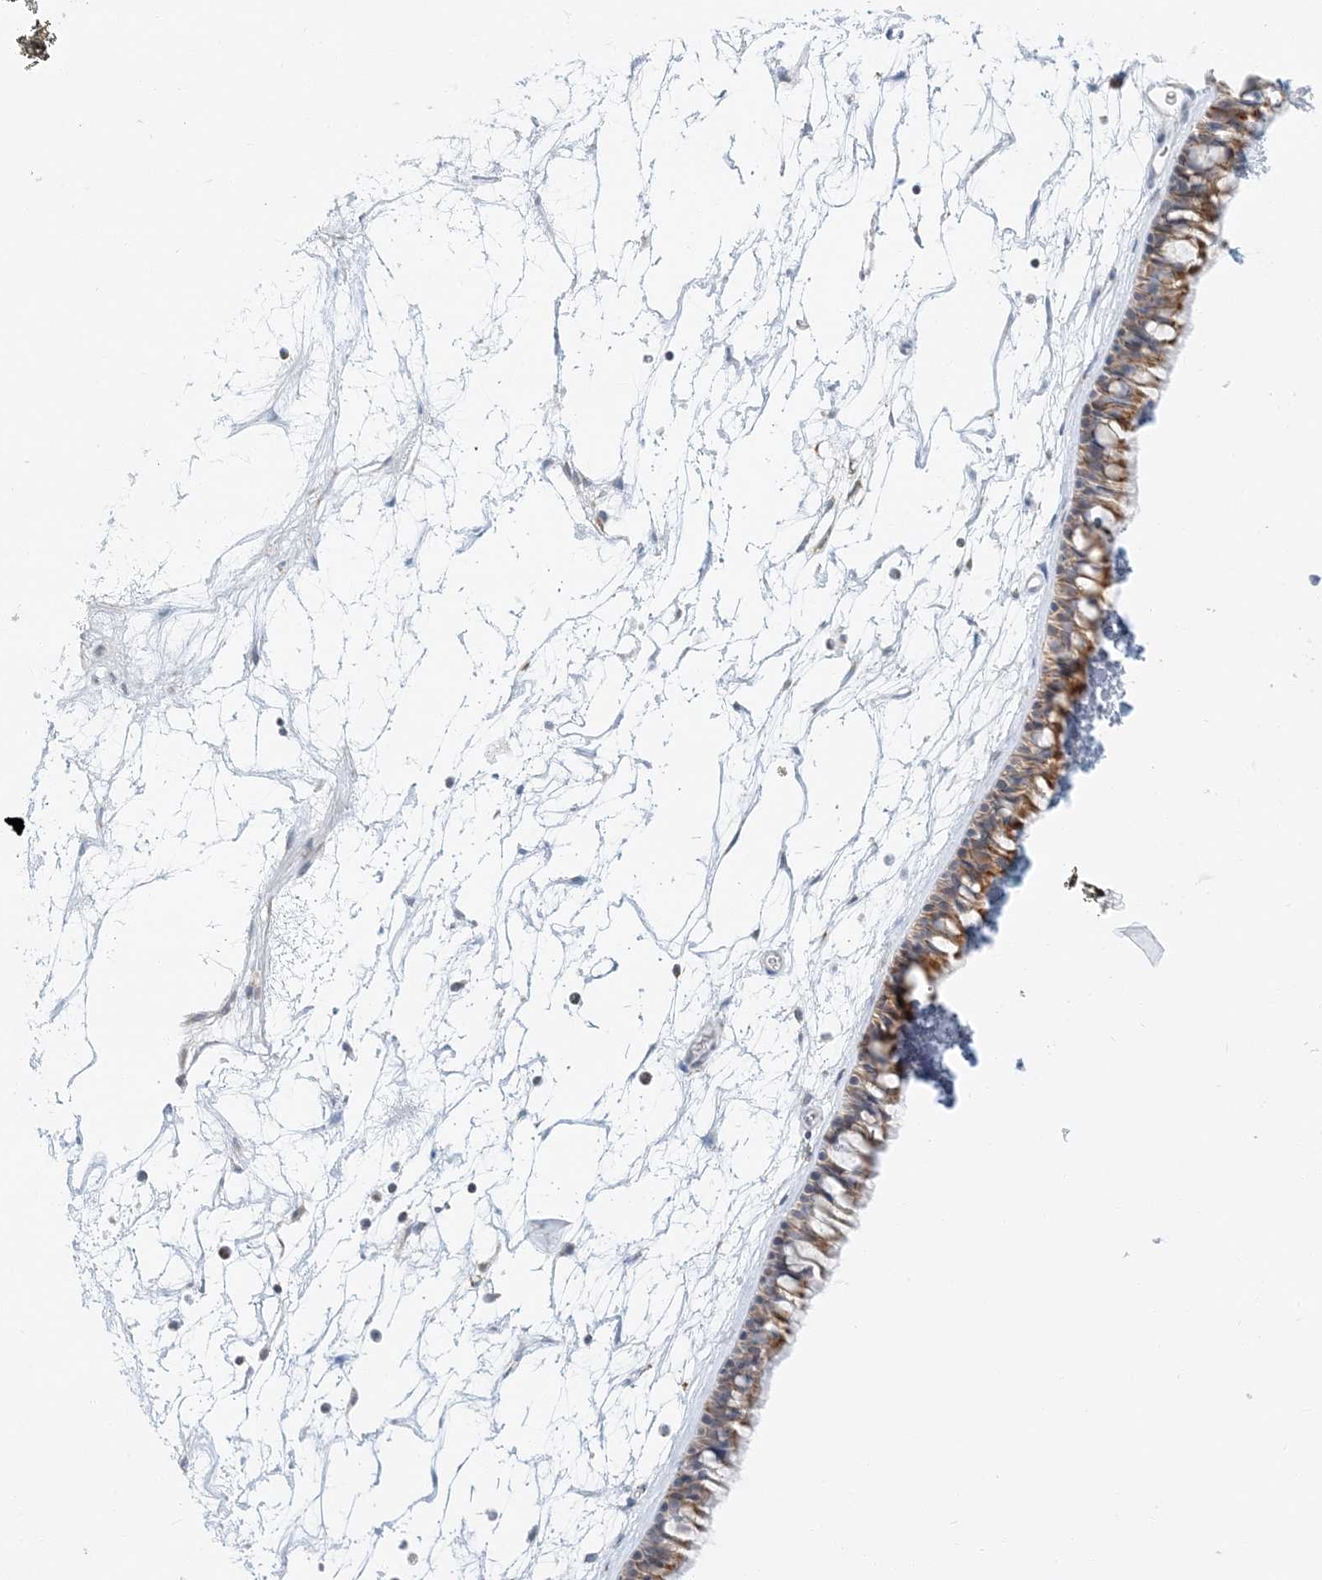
{"staining": {"intensity": "moderate", "quantity": "25%-75%", "location": "cytoplasmic/membranous"}, "tissue": "nasopharynx", "cell_type": "Respiratory epithelial cells", "image_type": "normal", "snomed": [{"axis": "morphology", "description": "Normal tissue, NOS"}, {"axis": "topography", "description": "Nasopharynx"}], "caption": "Protein staining exhibits moderate cytoplasmic/membranous positivity in approximately 25%-75% of respiratory epithelial cells in unremarkable nasopharynx.", "gene": "BDH1", "patient": {"sex": "male", "age": 64}}